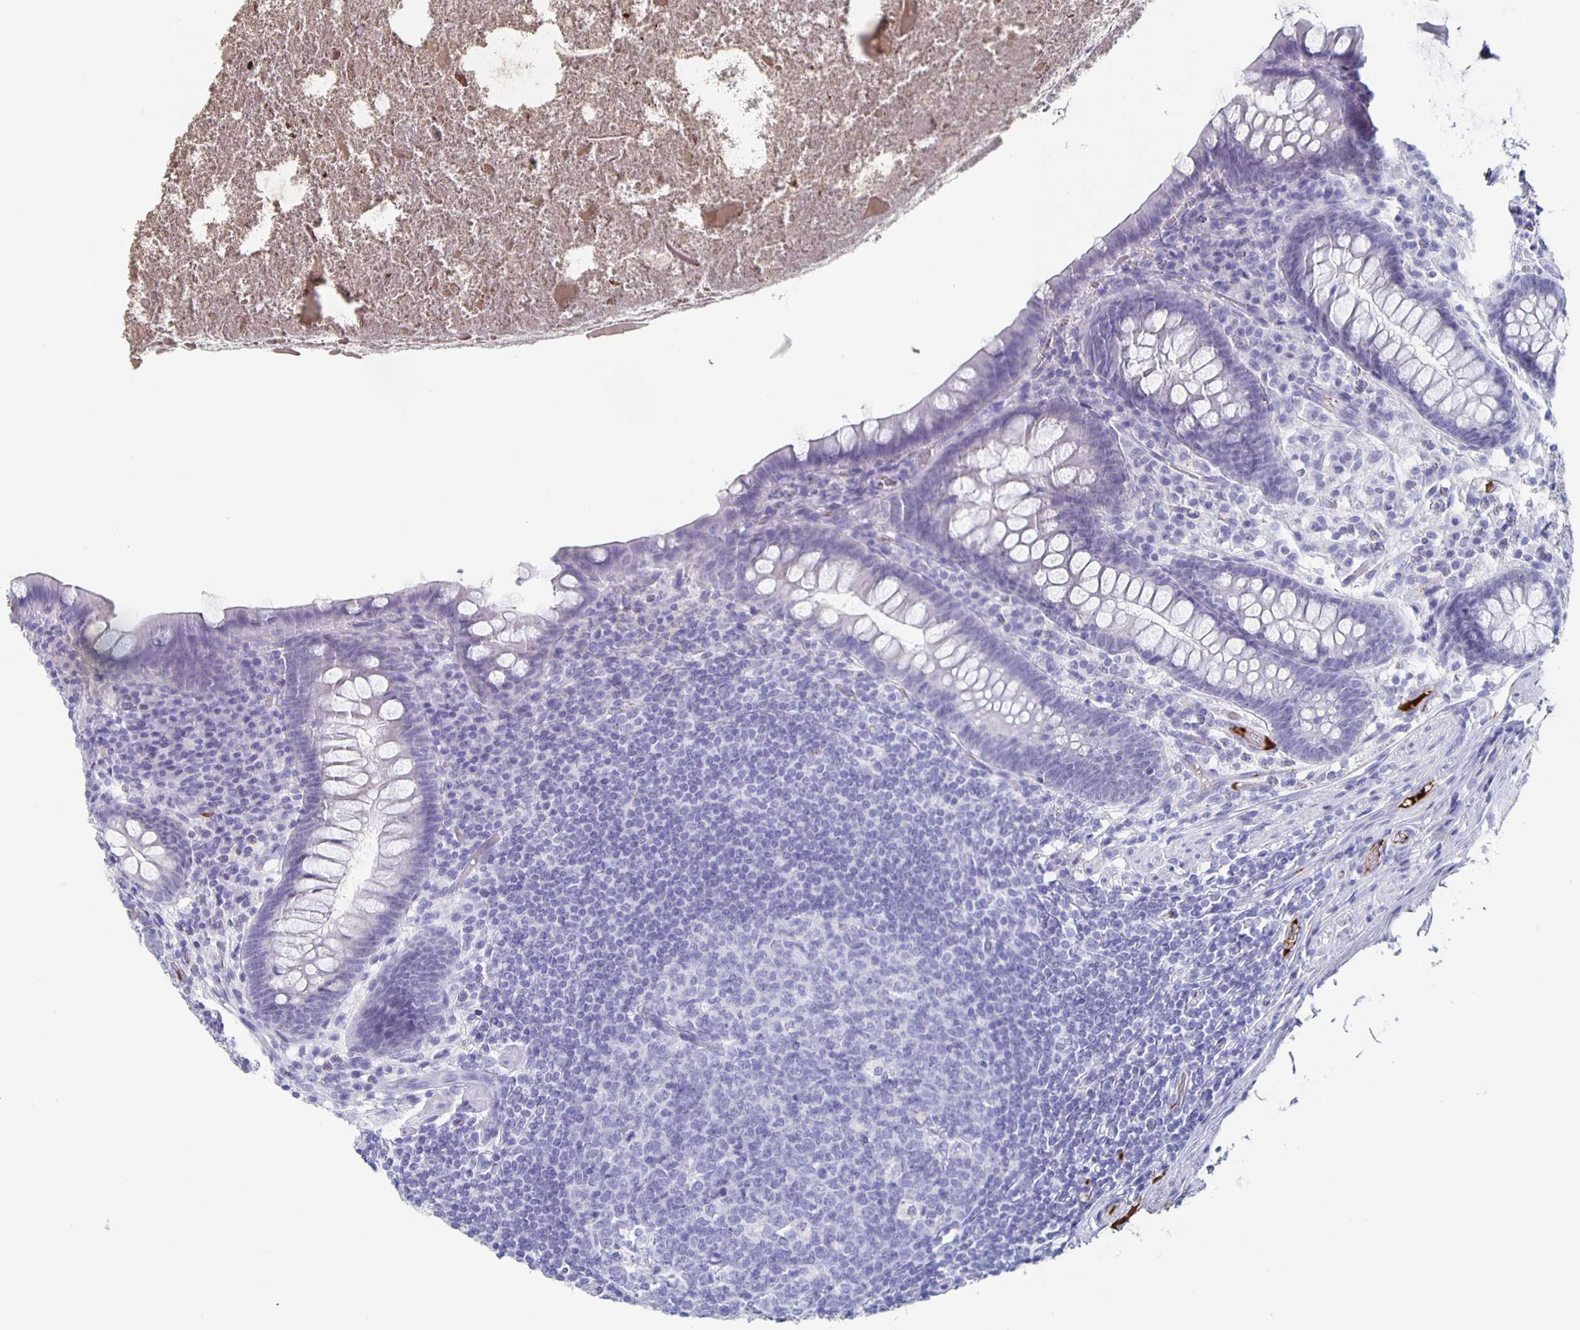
{"staining": {"intensity": "negative", "quantity": "none", "location": "none"}, "tissue": "appendix", "cell_type": "Glandular cells", "image_type": "normal", "snomed": [{"axis": "morphology", "description": "Normal tissue, NOS"}, {"axis": "topography", "description": "Appendix"}], "caption": "The immunohistochemistry histopathology image has no significant staining in glandular cells of appendix.", "gene": "FGA", "patient": {"sex": "male", "age": 71}}